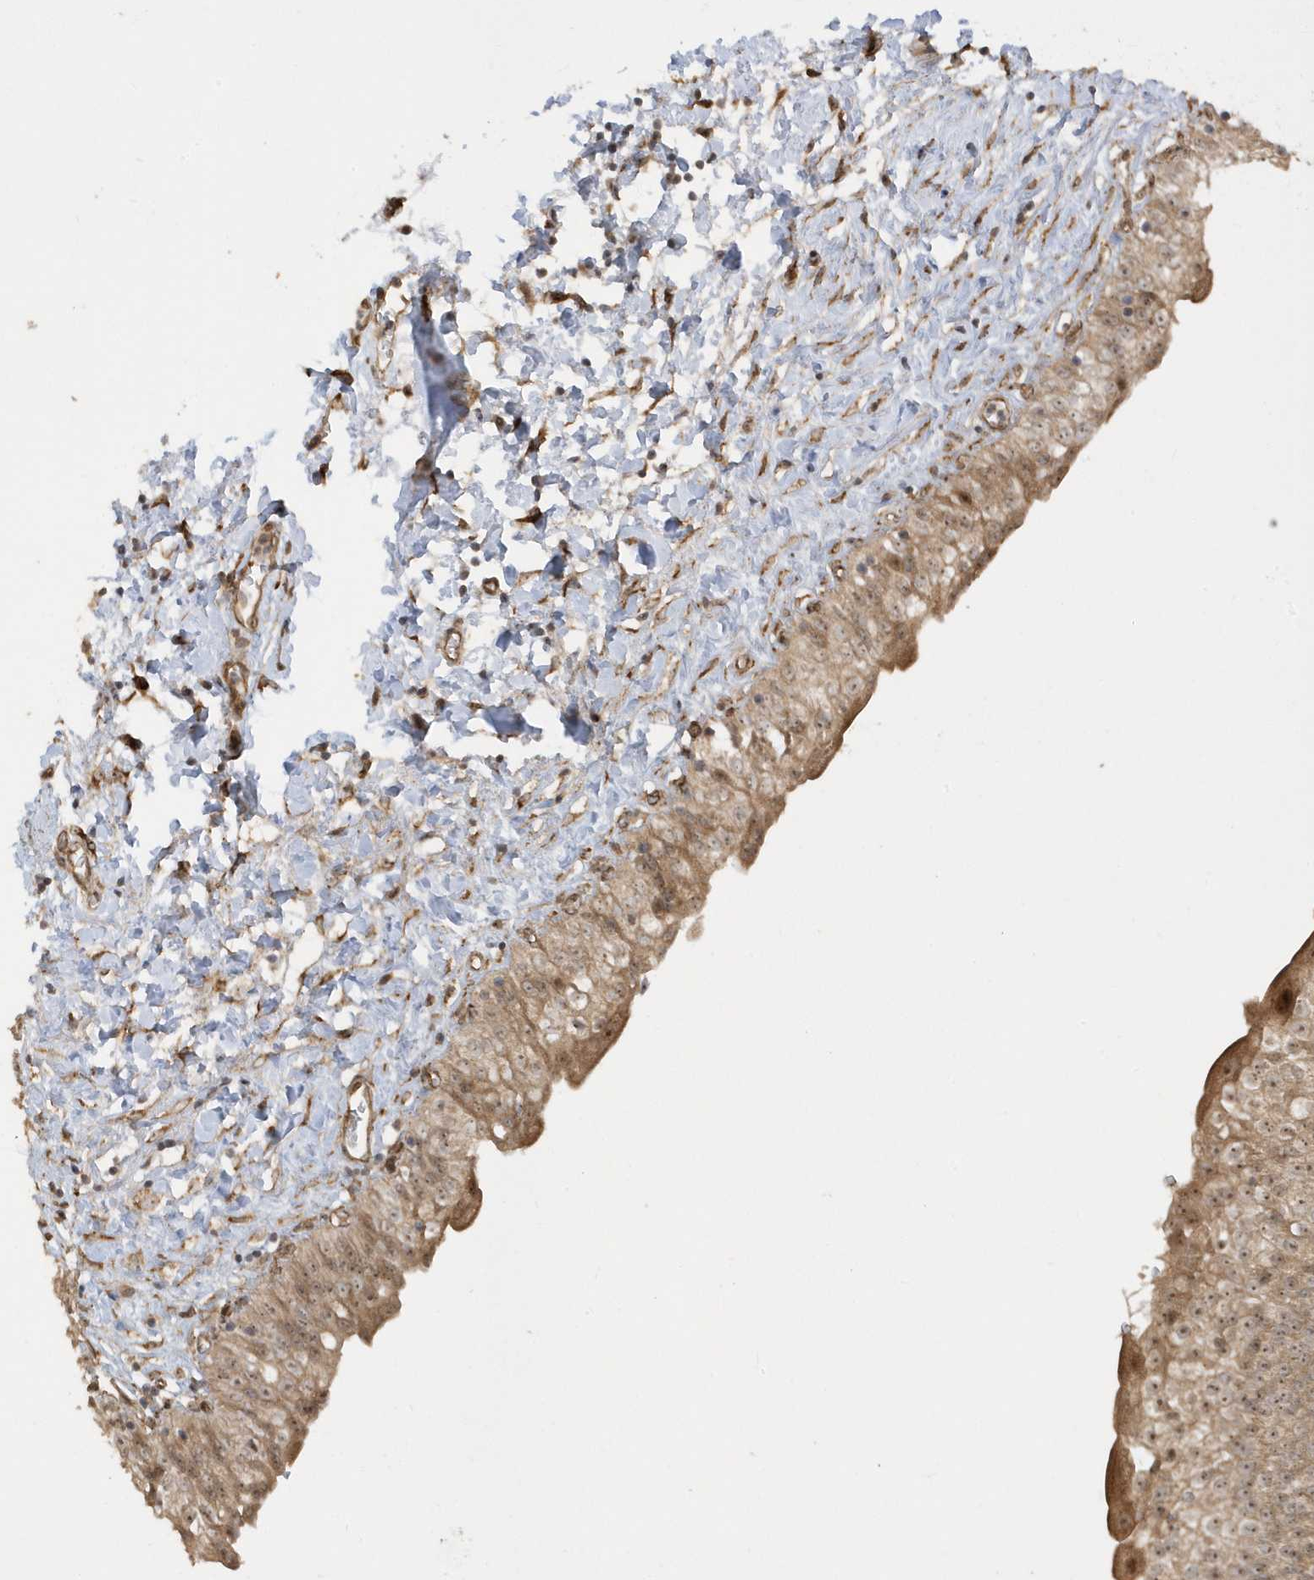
{"staining": {"intensity": "moderate", "quantity": ">75%", "location": "cytoplasmic/membranous,nuclear"}, "tissue": "urinary bladder", "cell_type": "Urothelial cells", "image_type": "normal", "snomed": [{"axis": "morphology", "description": "Normal tissue, NOS"}, {"axis": "topography", "description": "Urinary bladder"}], "caption": "A histopathology image of human urinary bladder stained for a protein exhibits moderate cytoplasmic/membranous,nuclear brown staining in urothelial cells. The protein of interest is shown in brown color, while the nuclei are stained blue.", "gene": "ECM2", "patient": {"sex": "male", "age": 51}}